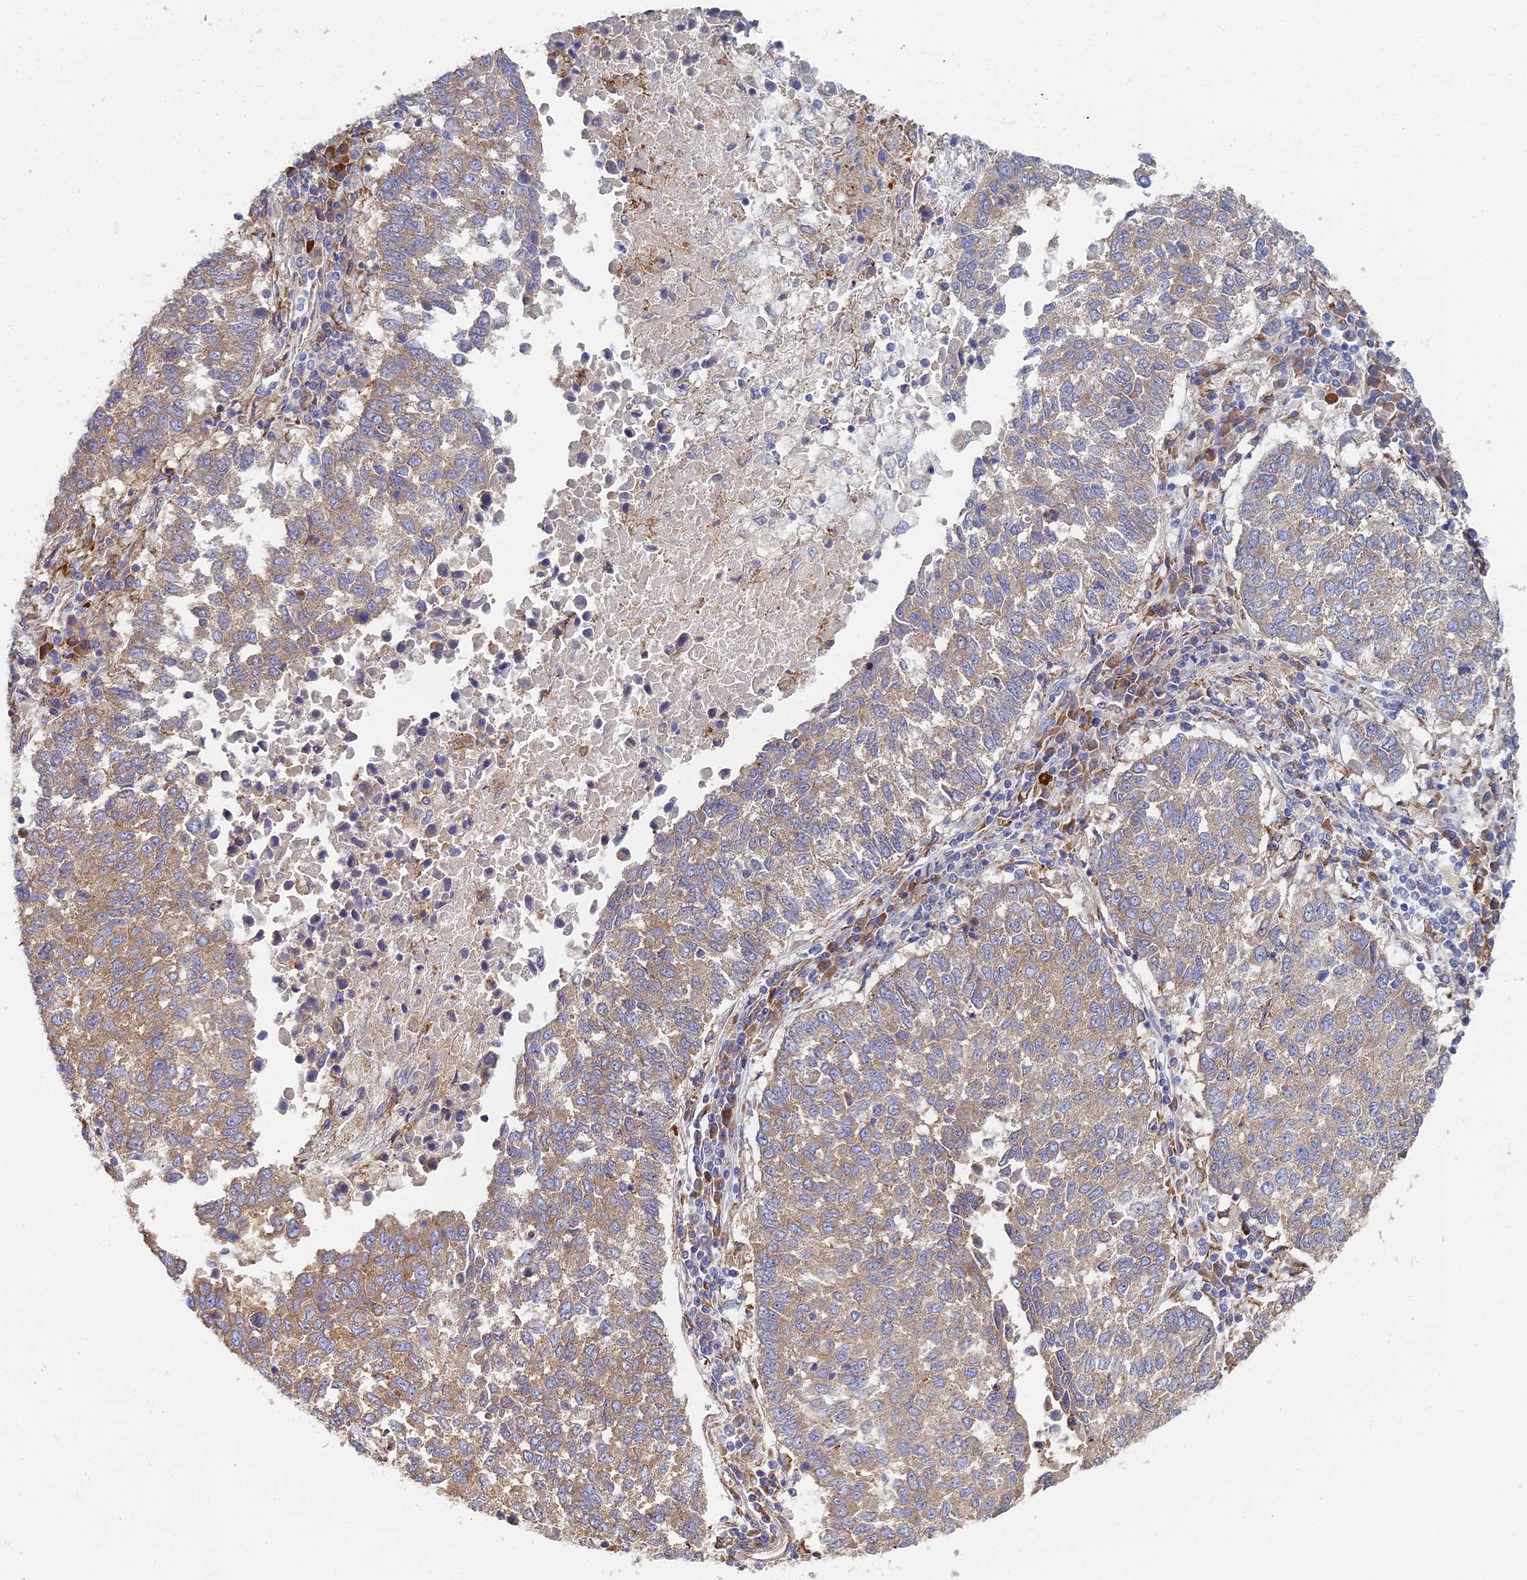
{"staining": {"intensity": "moderate", "quantity": "25%-75%", "location": "cytoplasmic/membranous"}, "tissue": "lung cancer", "cell_type": "Tumor cells", "image_type": "cancer", "snomed": [{"axis": "morphology", "description": "Squamous cell carcinoma, NOS"}, {"axis": "topography", "description": "Lung"}], "caption": "Tumor cells demonstrate moderate cytoplasmic/membranous staining in about 25%-75% of cells in squamous cell carcinoma (lung).", "gene": "CLCN3", "patient": {"sex": "male", "age": 73}}